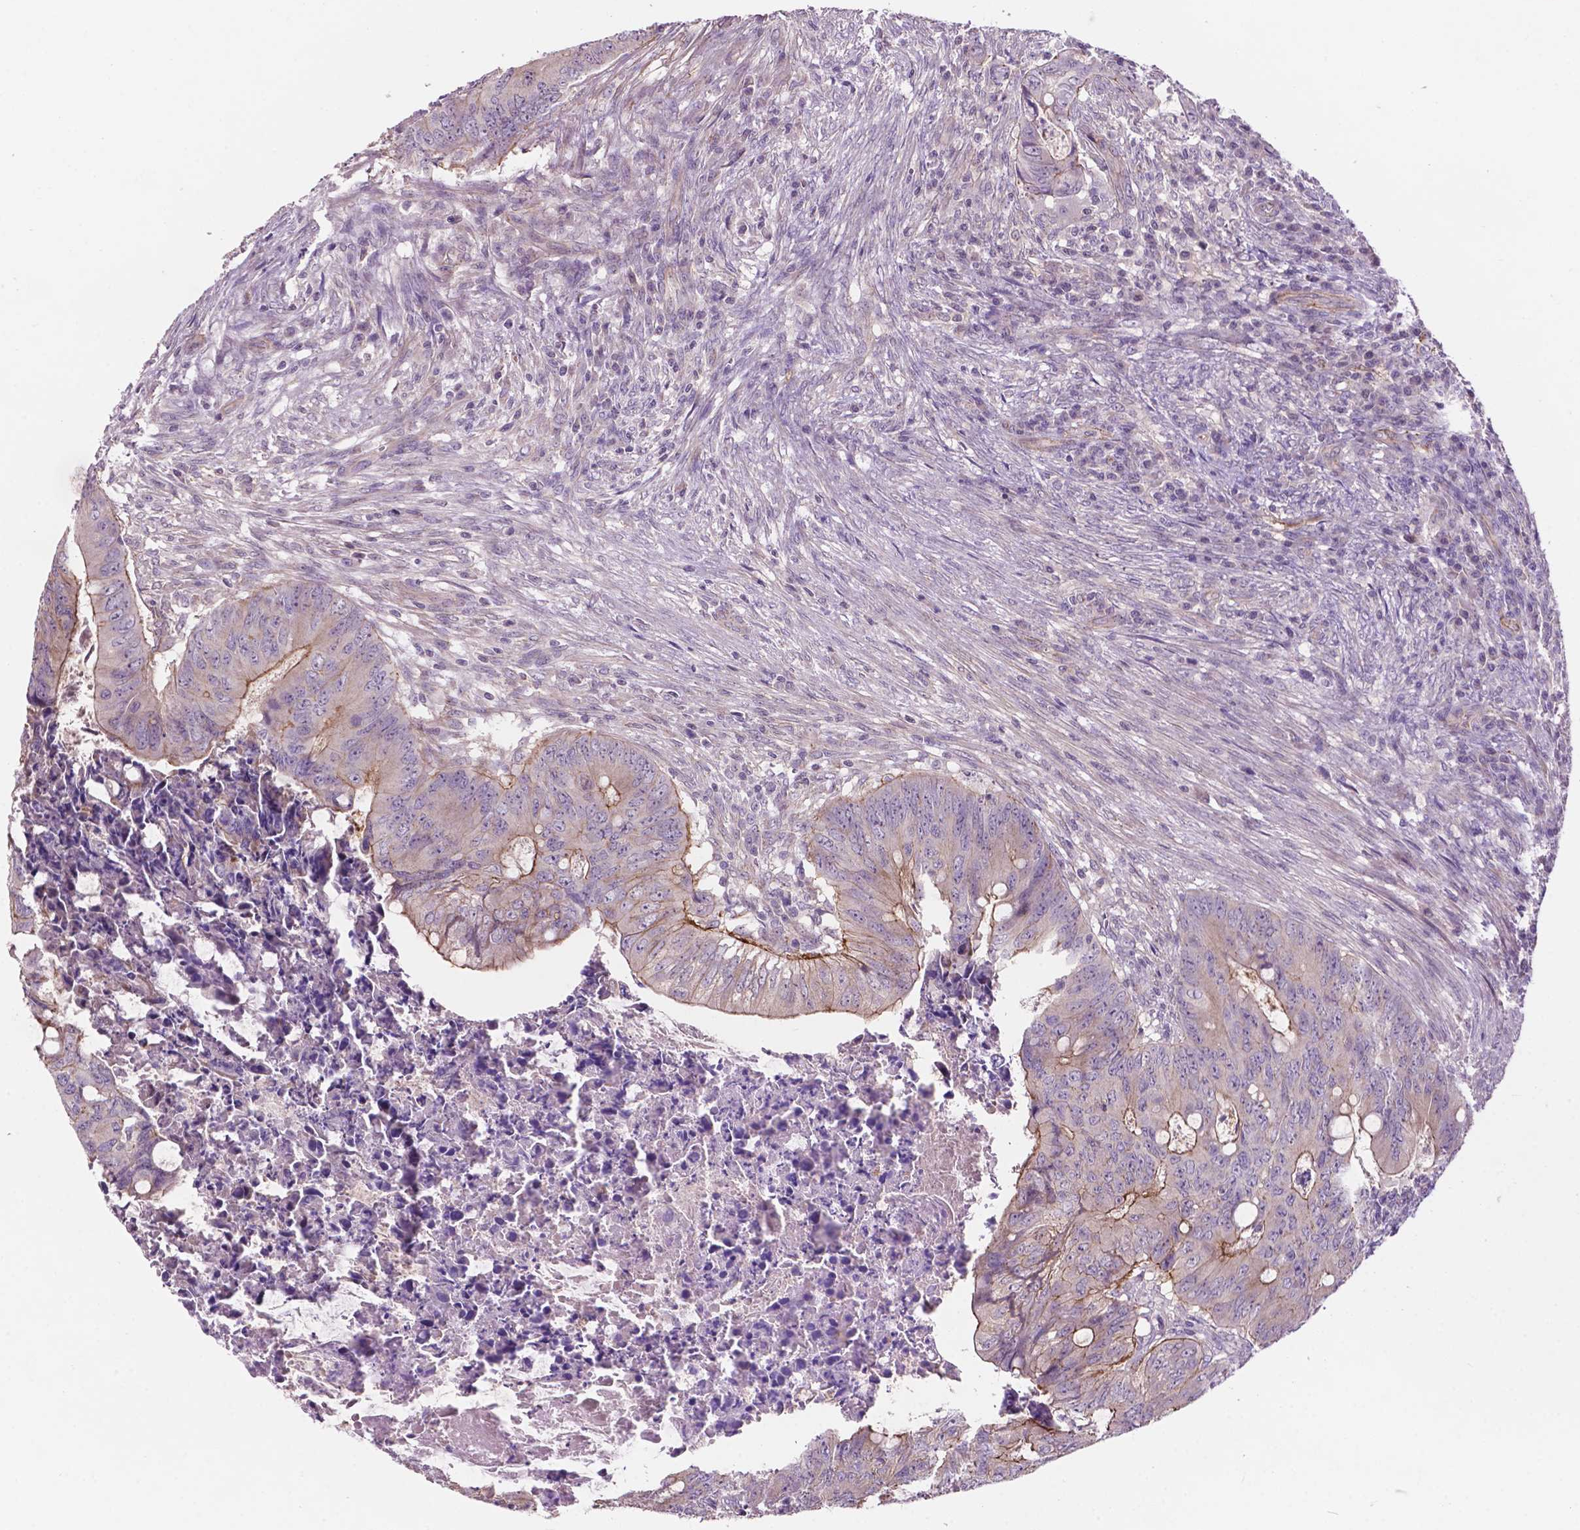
{"staining": {"intensity": "moderate", "quantity": "<25%", "location": "cytoplasmic/membranous"}, "tissue": "colorectal cancer", "cell_type": "Tumor cells", "image_type": "cancer", "snomed": [{"axis": "morphology", "description": "Adenocarcinoma, NOS"}, {"axis": "topography", "description": "Colon"}], "caption": "Immunohistochemical staining of human adenocarcinoma (colorectal) shows low levels of moderate cytoplasmic/membranous protein staining in about <25% of tumor cells.", "gene": "ARL5C", "patient": {"sex": "female", "age": 74}}